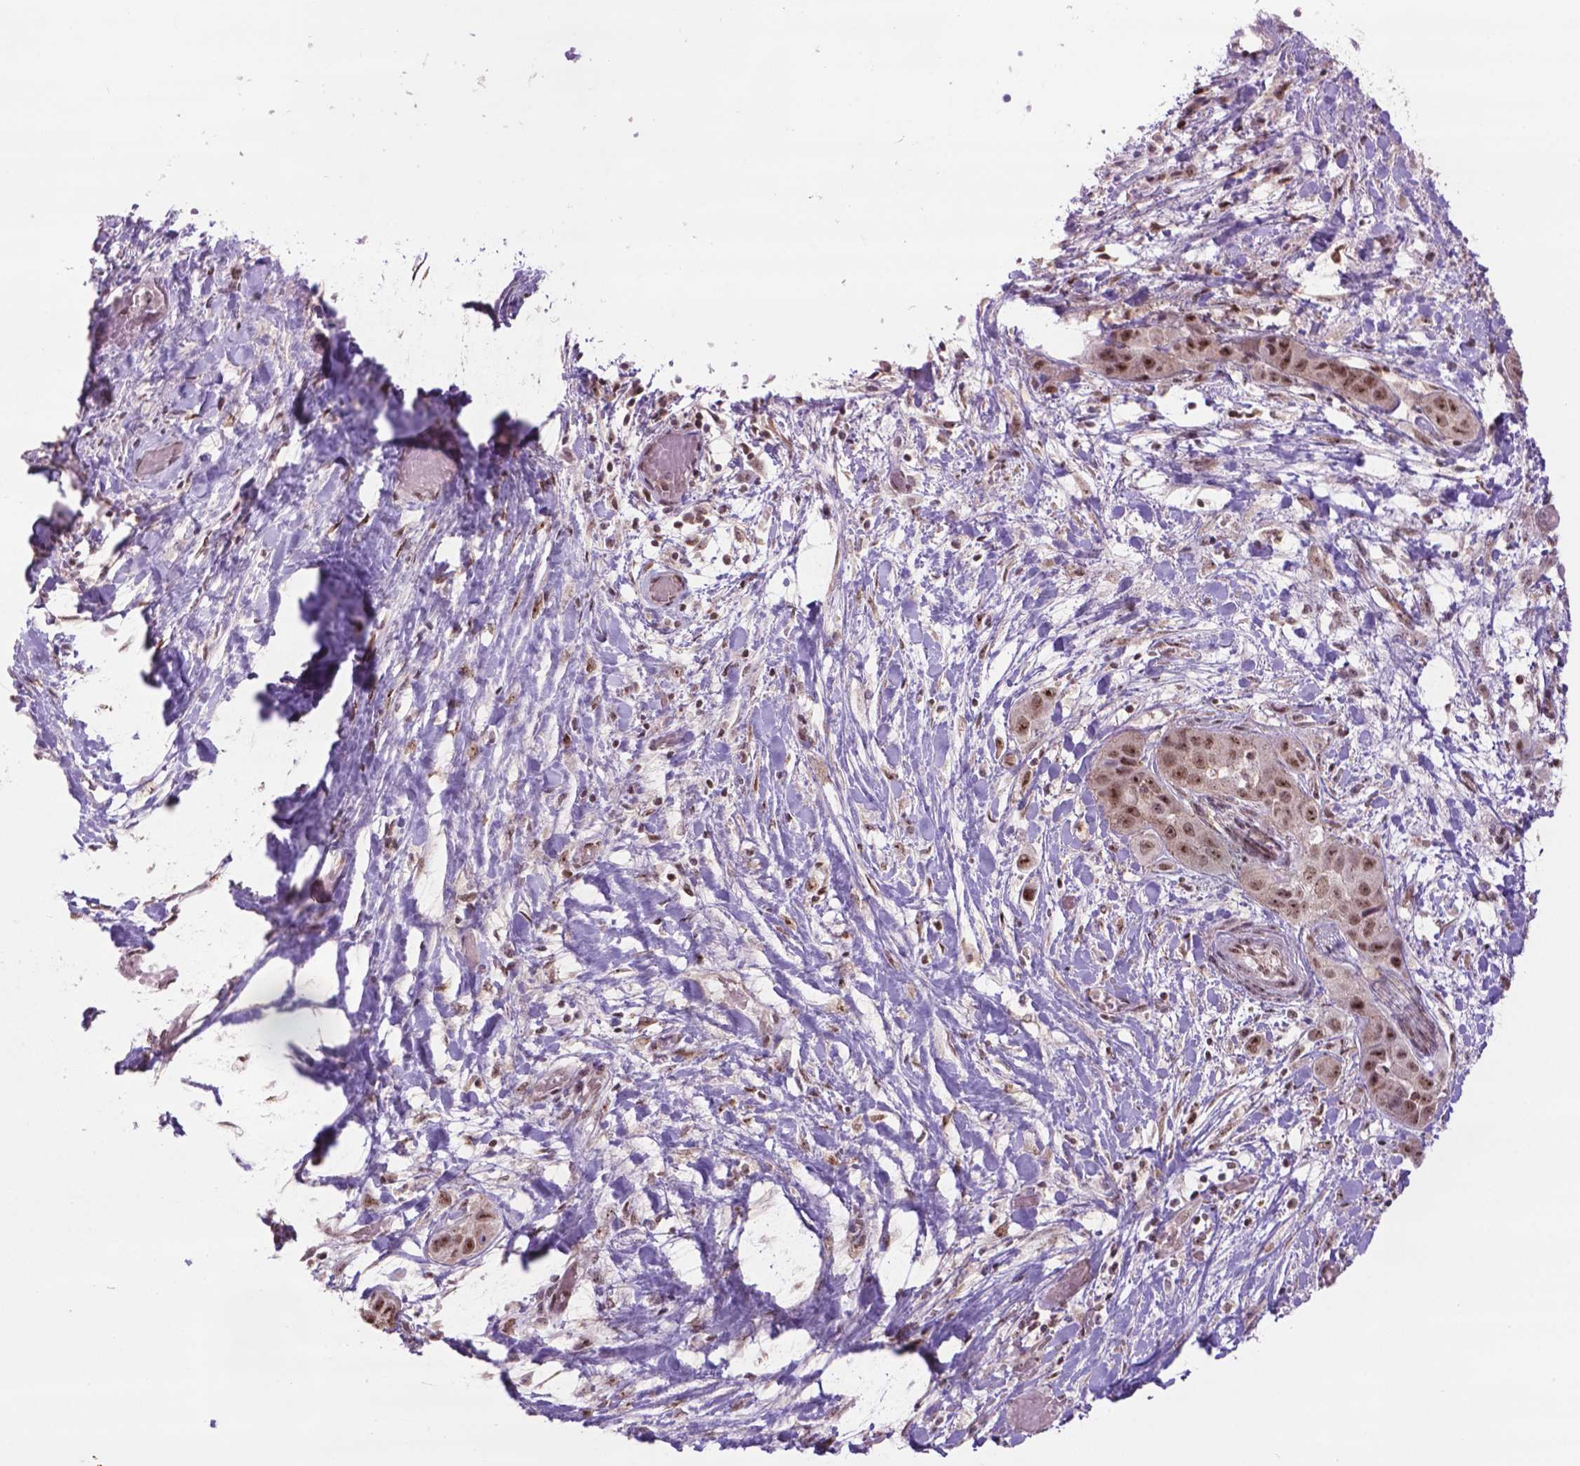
{"staining": {"intensity": "moderate", "quantity": ">75%", "location": "nuclear"}, "tissue": "liver cancer", "cell_type": "Tumor cells", "image_type": "cancer", "snomed": [{"axis": "morphology", "description": "Cholangiocarcinoma"}, {"axis": "topography", "description": "Liver"}], "caption": "Immunohistochemistry of human liver cancer (cholangiocarcinoma) exhibits medium levels of moderate nuclear staining in about >75% of tumor cells.", "gene": "CSNK2A1", "patient": {"sex": "female", "age": 52}}